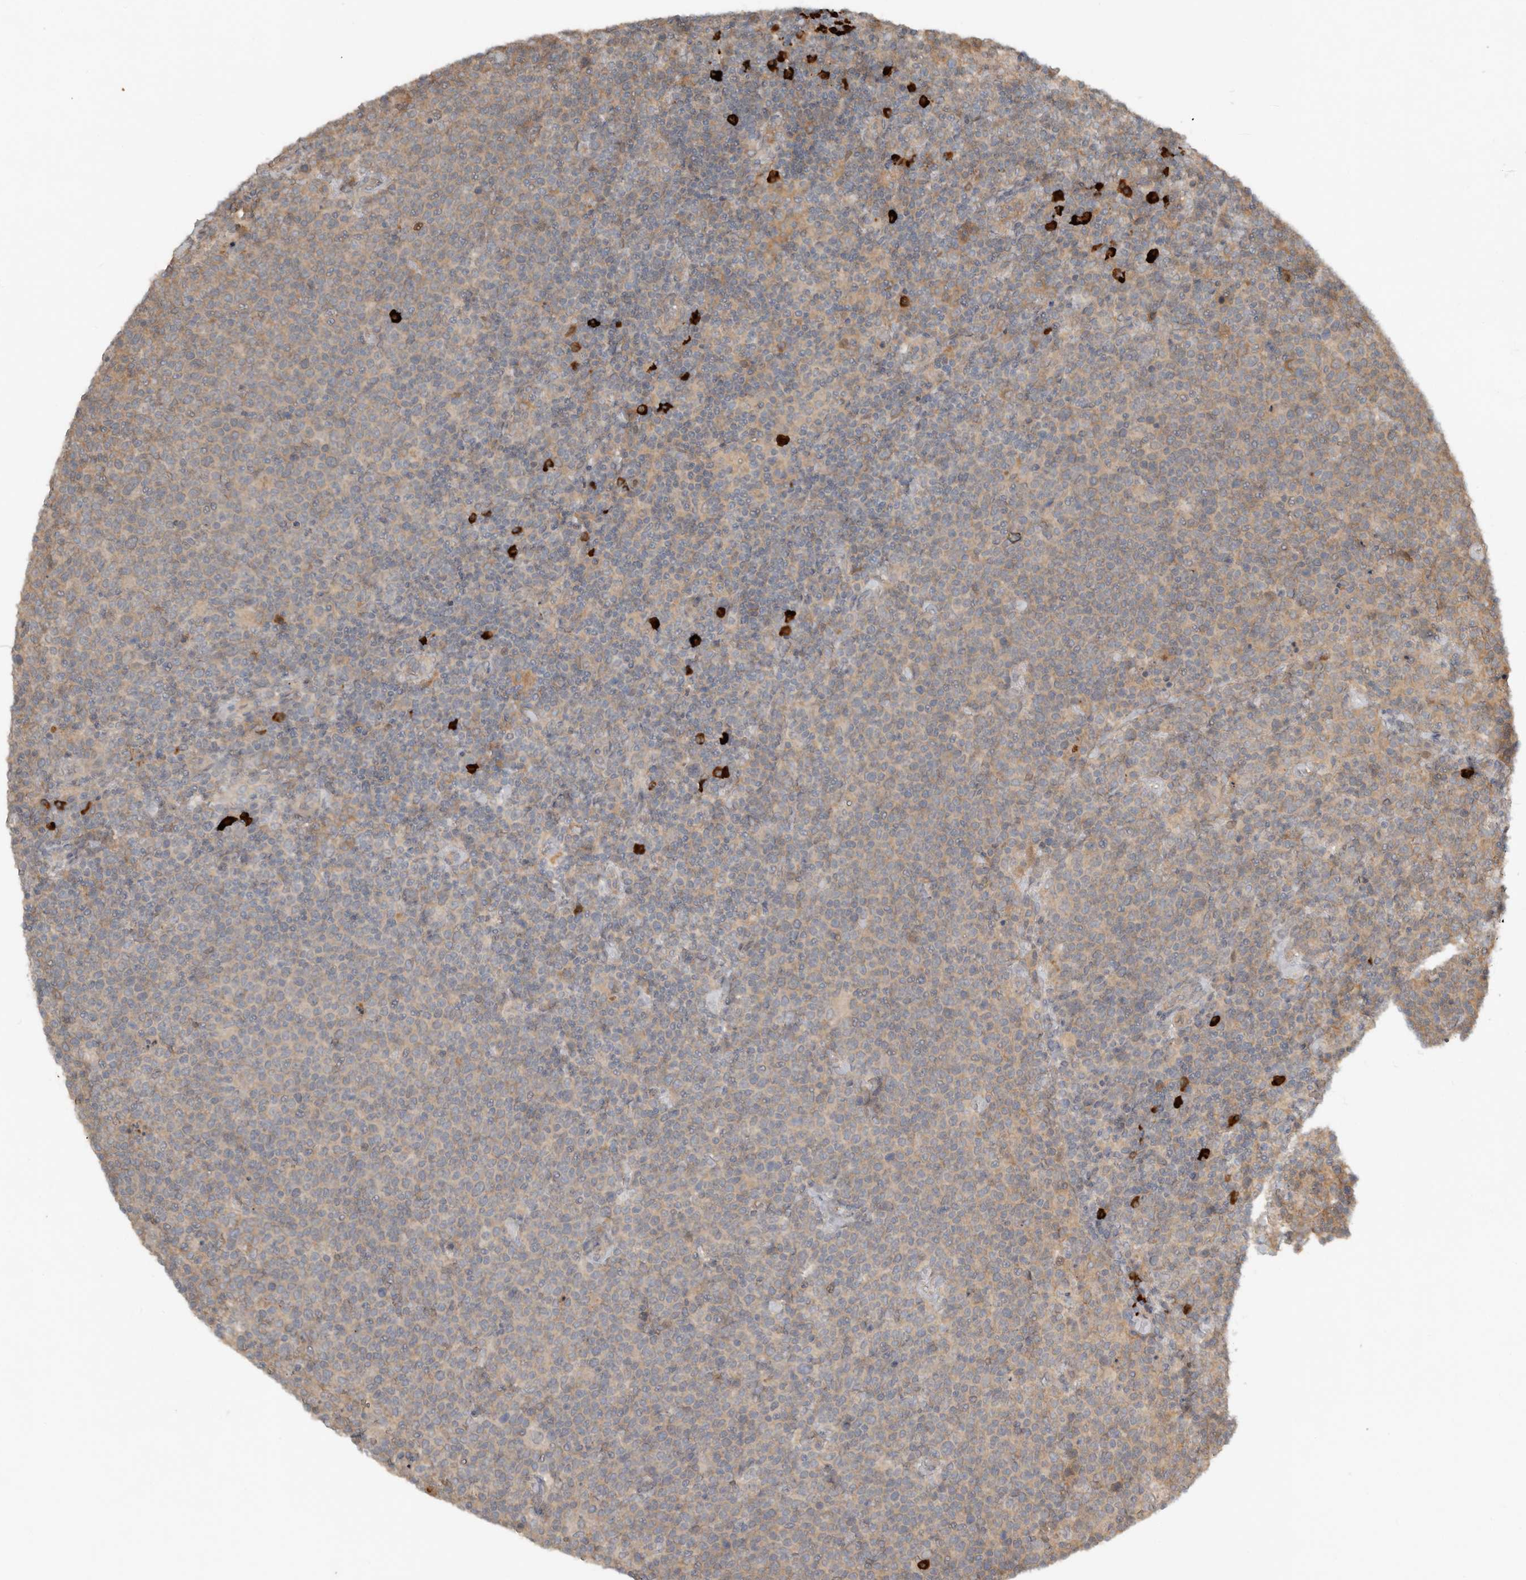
{"staining": {"intensity": "weak", "quantity": "<25%", "location": "cytoplasmic/membranous"}, "tissue": "lymphoma", "cell_type": "Tumor cells", "image_type": "cancer", "snomed": [{"axis": "morphology", "description": "Malignant lymphoma, non-Hodgkin's type, High grade"}, {"axis": "topography", "description": "Lymph node"}], "caption": "There is no significant staining in tumor cells of lymphoma.", "gene": "TEAD3", "patient": {"sex": "male", "age": 61}}